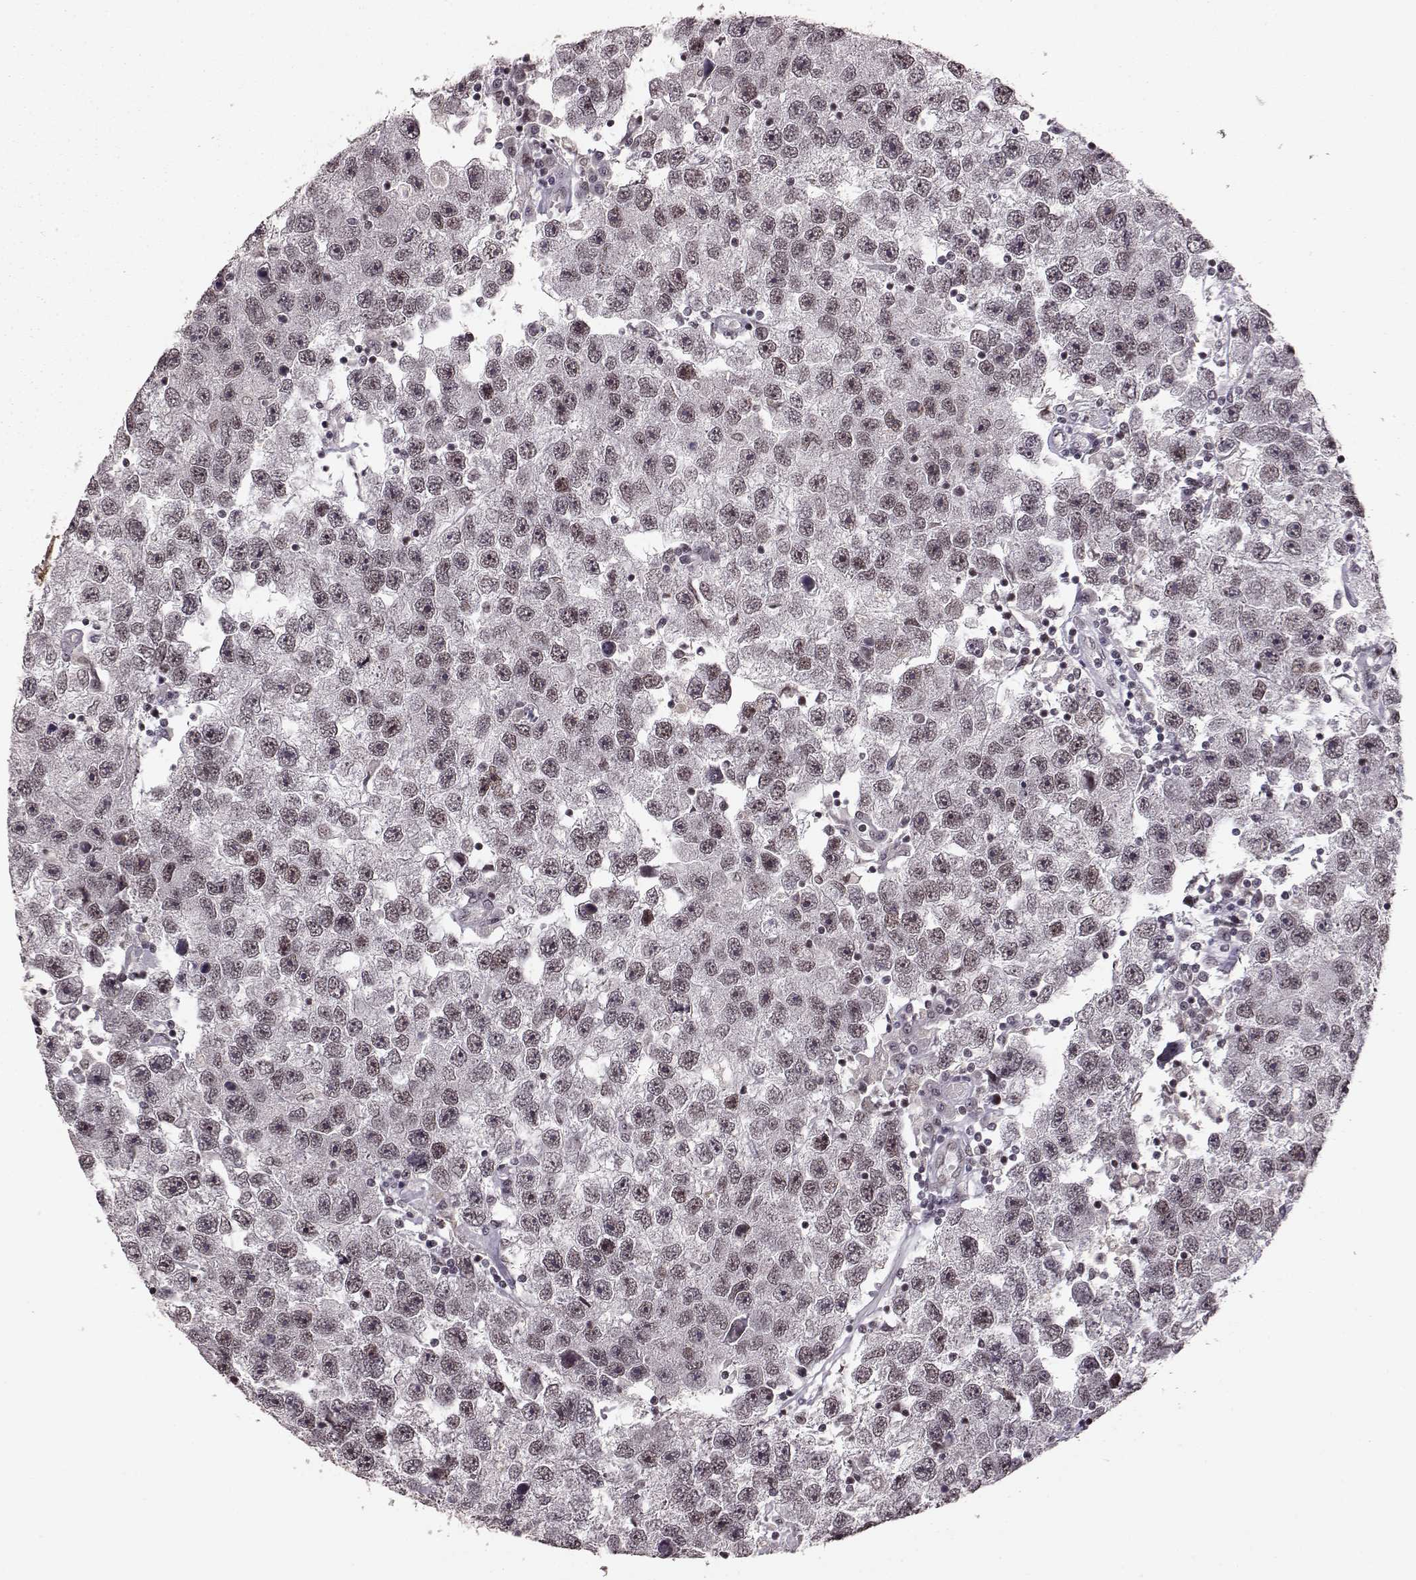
{"staining": {"intensity": "moderate", "quantity": "25%-75%", "location": "nuclear"}, "tissue": "testis cancer", "cell_type": "Tumor cells", "image_type": "cancer", "snomed": [{"axis": "morphology", "description": "Seminoma, NOS"}, {"axis": "topography", "description": "Testis"}], "caption": "The immunohistochemical stain shows moderate nuclear positivity in tumor cells of testis cancer (seminoma) tissue. (Stains: DAB (3,3'-diaminobenzidine) in brown, nuclei in blue, Microscopy: brightfield microscopy at high magnification).", "gene": "RRAGD", "patient": {"sex": "male", "age": 26}}